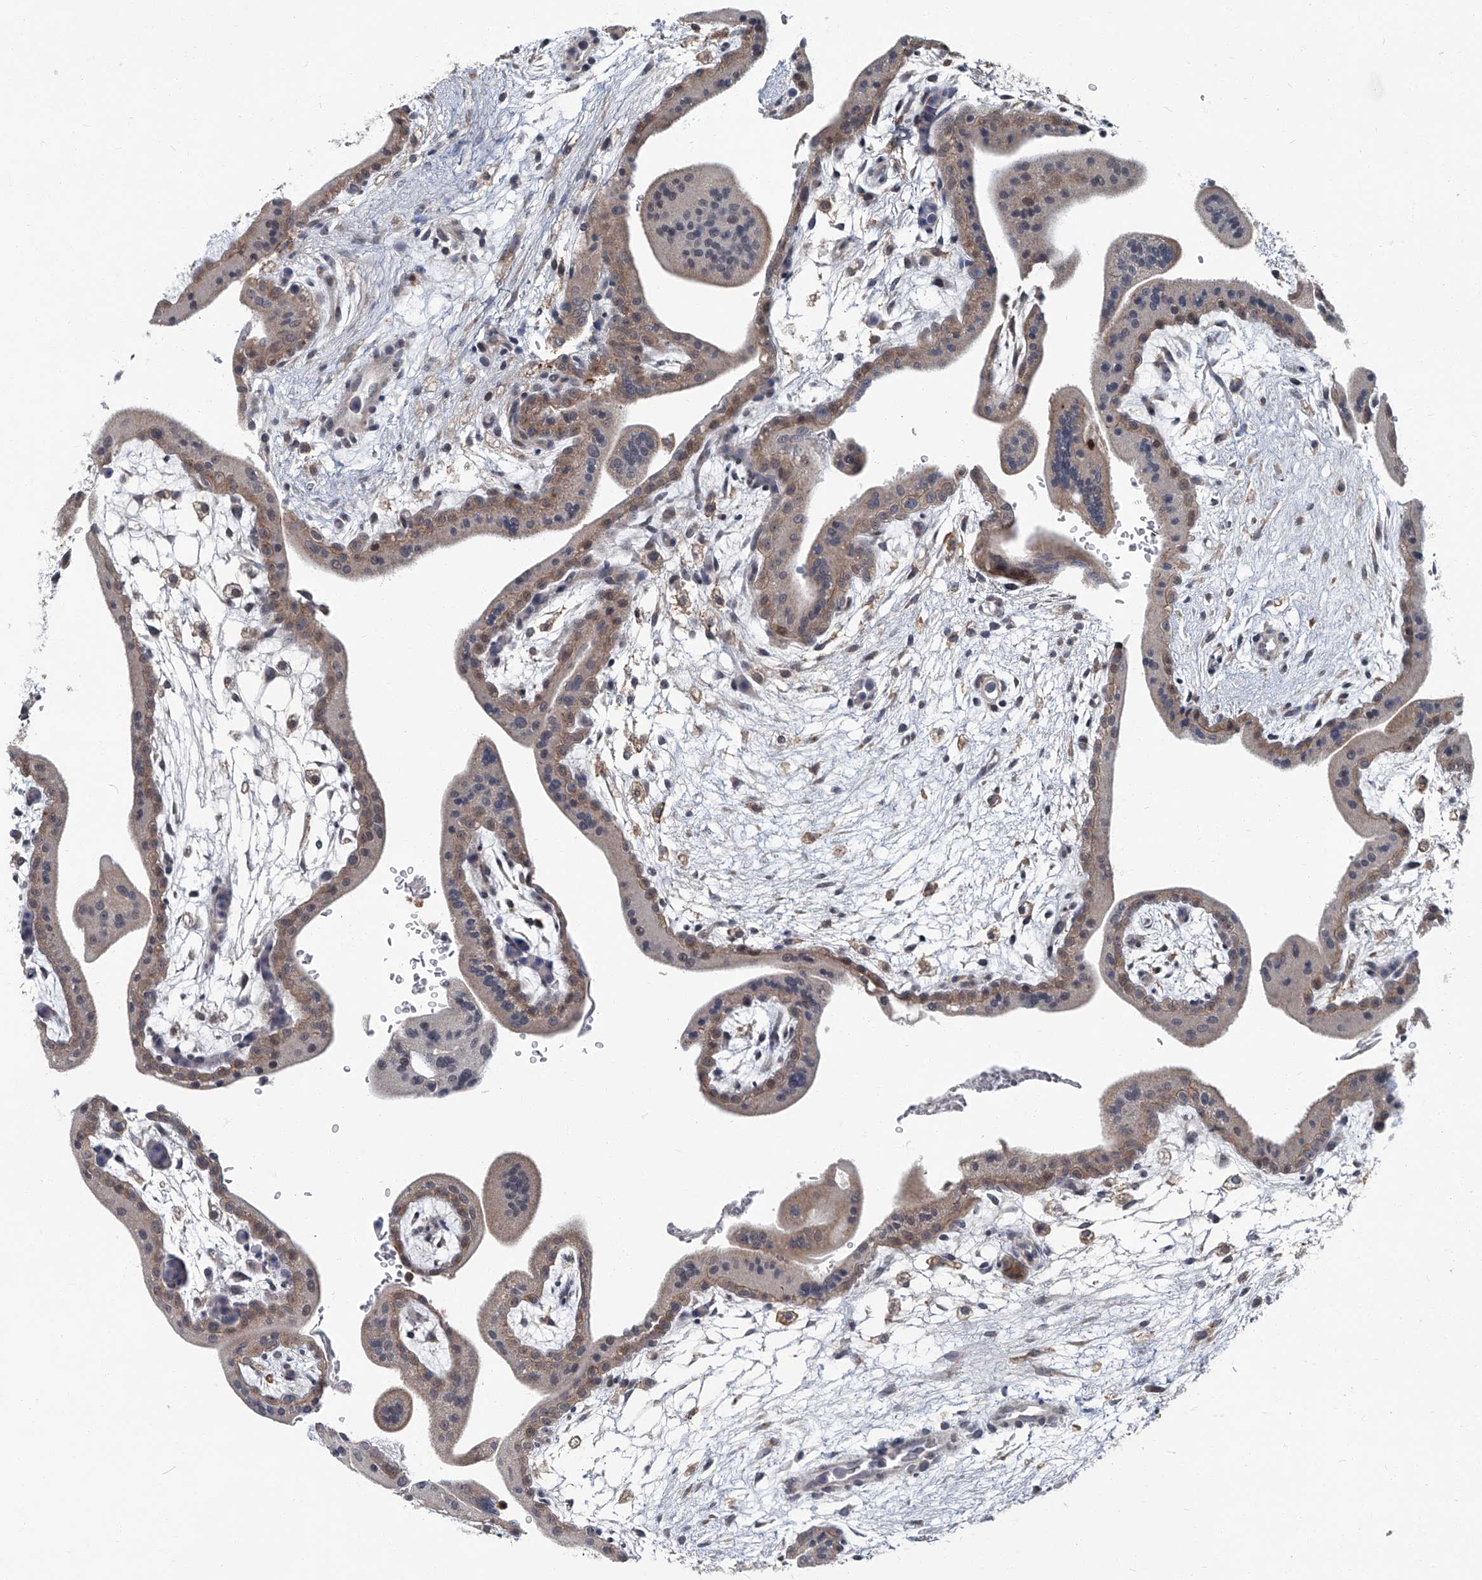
{"staining": {"intensity": "moderate", "quantity": "25%-75%", "location": "cytoplasmic/membranous"}, "tissue": "placenta", "cell_type": "Trophoblastic cells", "image_type": "normal", "snomed": [{"axis": "morphology", "description": "Normal tissue, NOS"}, {"axis": "topography", "description": "Placenta"}], "caption": "DAB immunohistochemical staining of unremarkable placenta shows moderate cytoplasmic/membranous protein staining in approximately 25%-75% of trophoblastic cells.", "gene": "AKNAD1", "patient": {"sex": "female", "age": 35}}